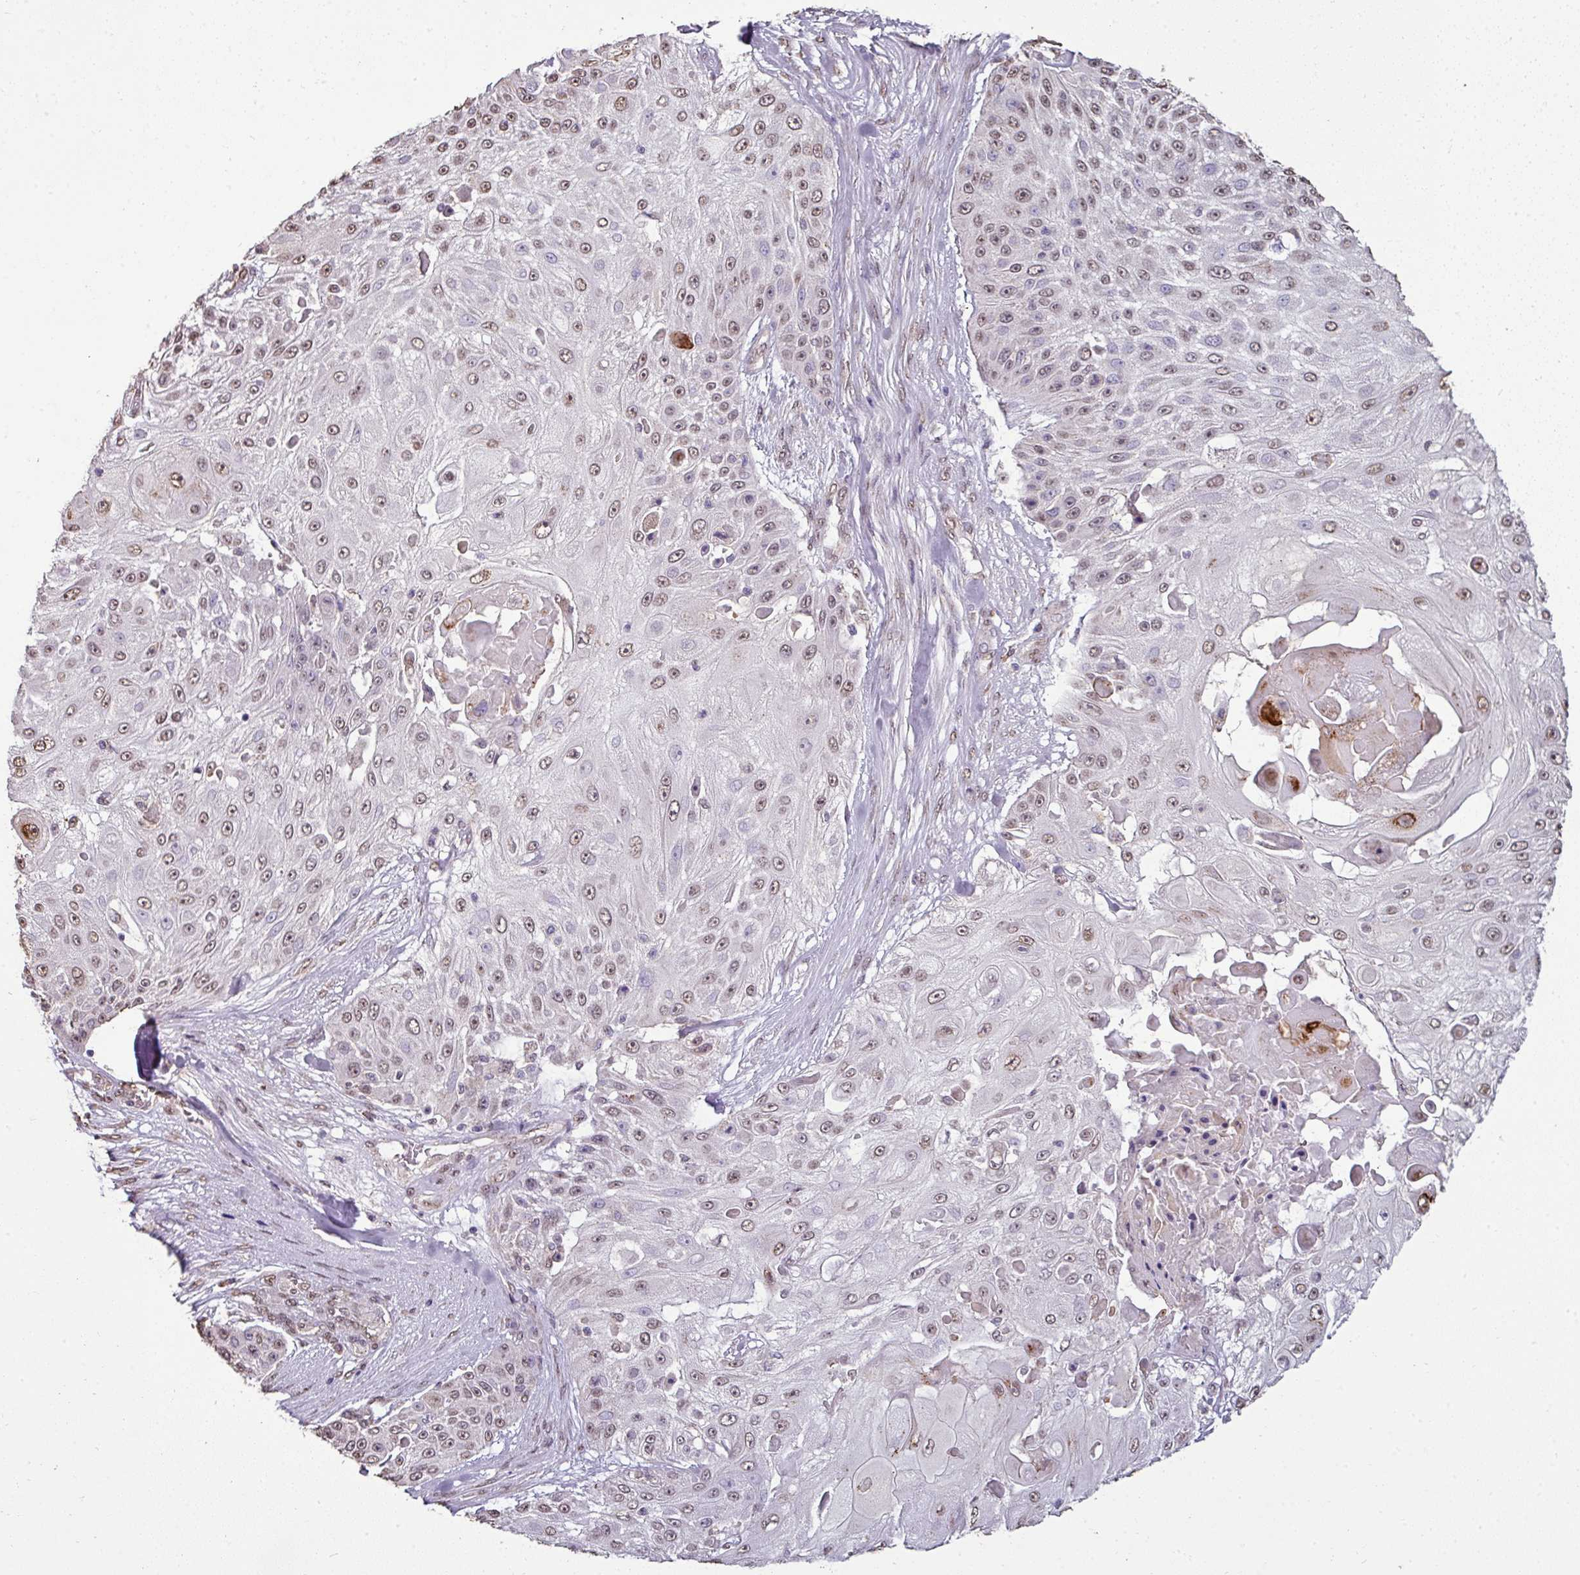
{"staining": {"intensity": "moderate", "quantity": "25%-75%", "location": "nuclear"}, "tissue": "skin cancer", "cell_type": "Tumor cells", "image_type": "cancer", "snomed": [{"axis": "morphology", "description": "Squamous cell carcinoma, NOS"}, {"axis": "topography", "description": "Skin"}], "caption": "Protein staining of skin squamous cell carcinoma tissue exhibits moderate nuclear positivity in approximately 25%-75% of tumor cells. (IHC, brightfield microscopy, high magnification).", "gene": "JPH2", "patient": {"sex": "female", "age": 86}}